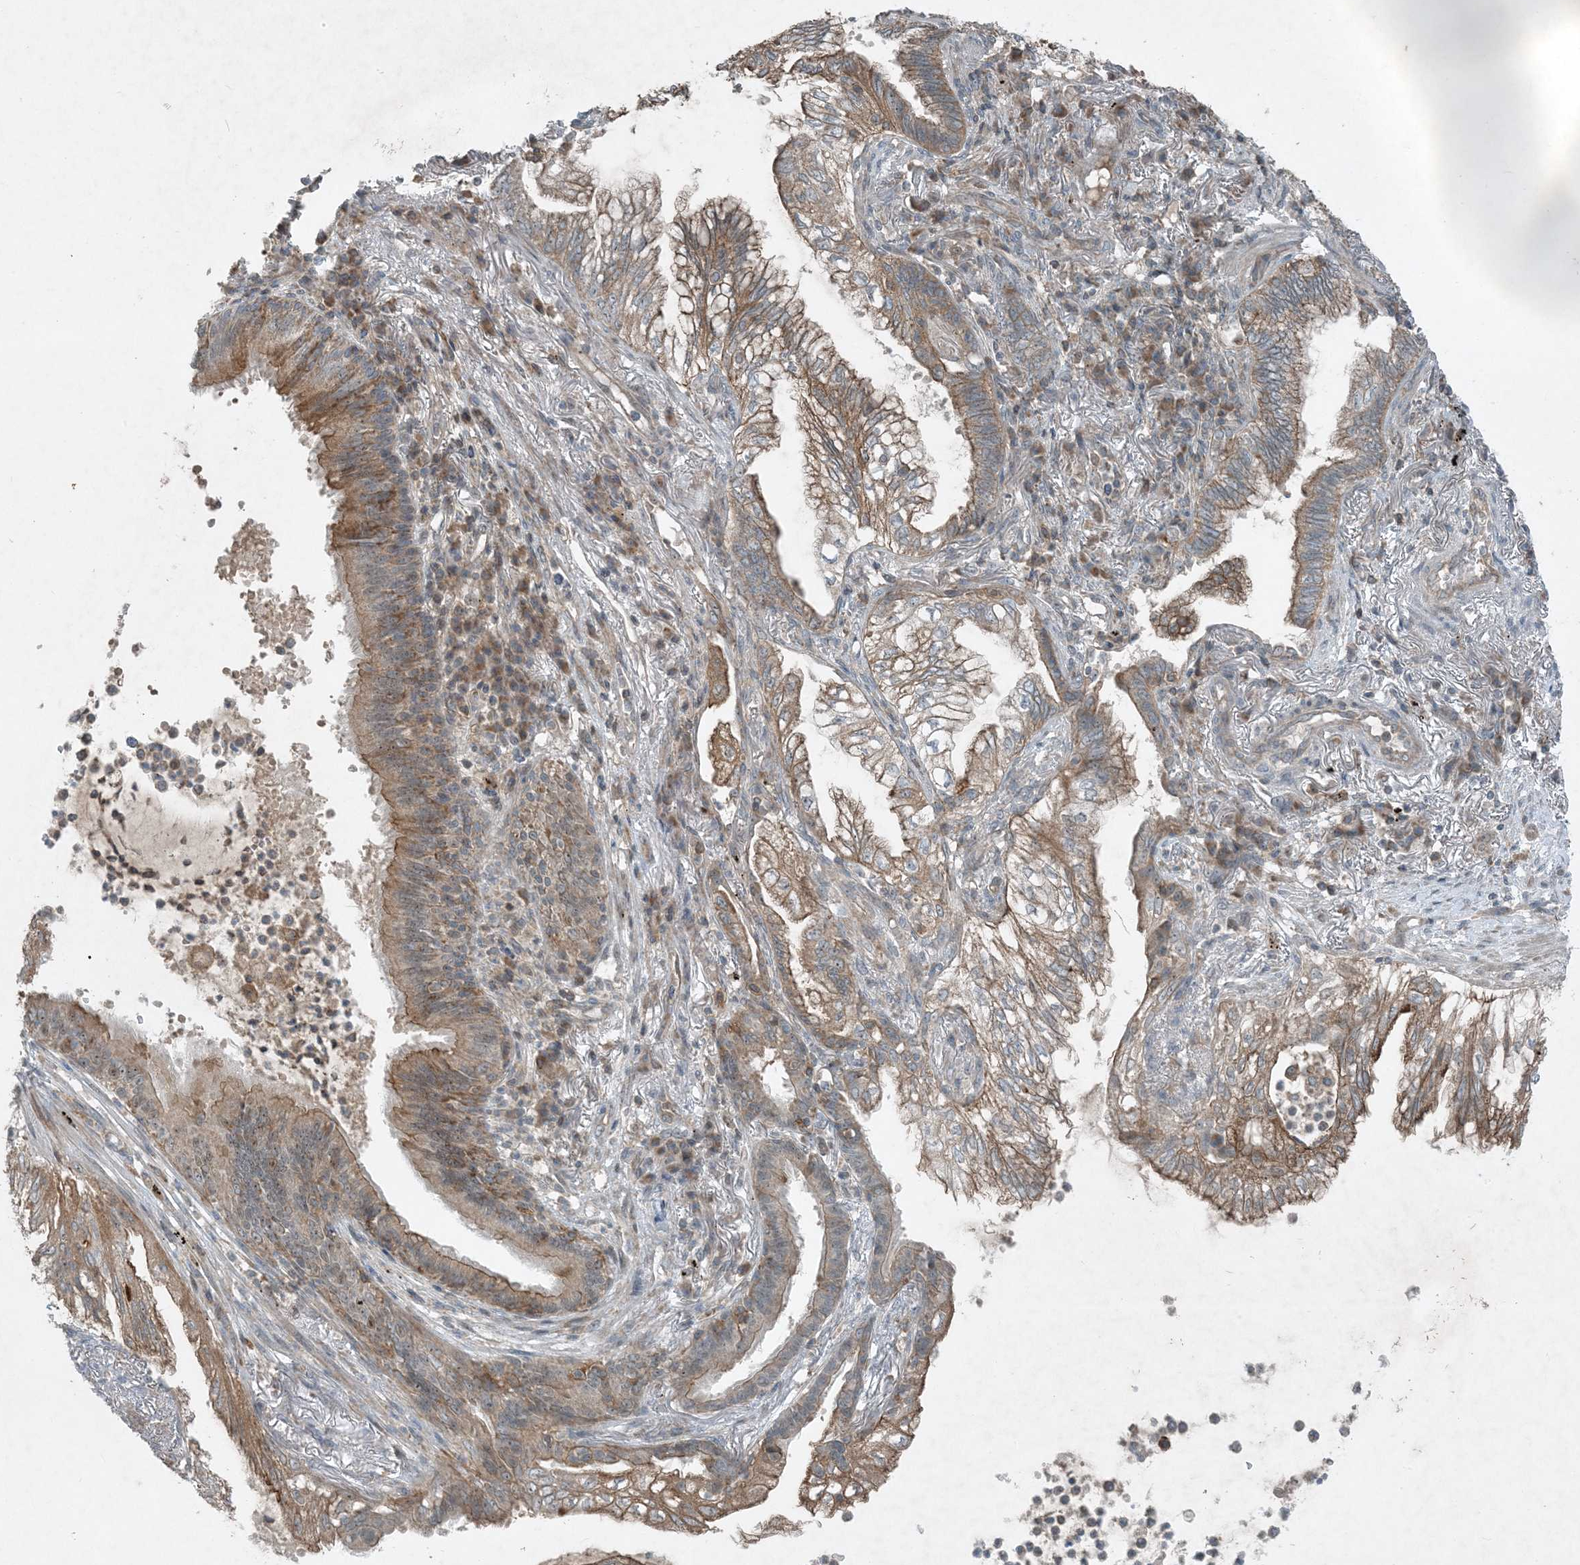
{"staining": {"intensity": "moderate", "quantity": ">75%", "location": "cytoplasmic/membranous"}, "tissue": "lung cancer", "cell_type": "Tumor cells", "image_type": "cancer", "snomed": [{"axis": "morphology", "description": "Adenocarcinoma, NOS"}, {"axis": "topography", "description": "Lung"}], "caption": "A medium amount of moderate cytoplasmic/membranous expression is seen in about >75% of tumor cells in lung adenocarcinoma tissue.", "gene": "MITD1", "patient": {"sex": "female", "age": 70}}